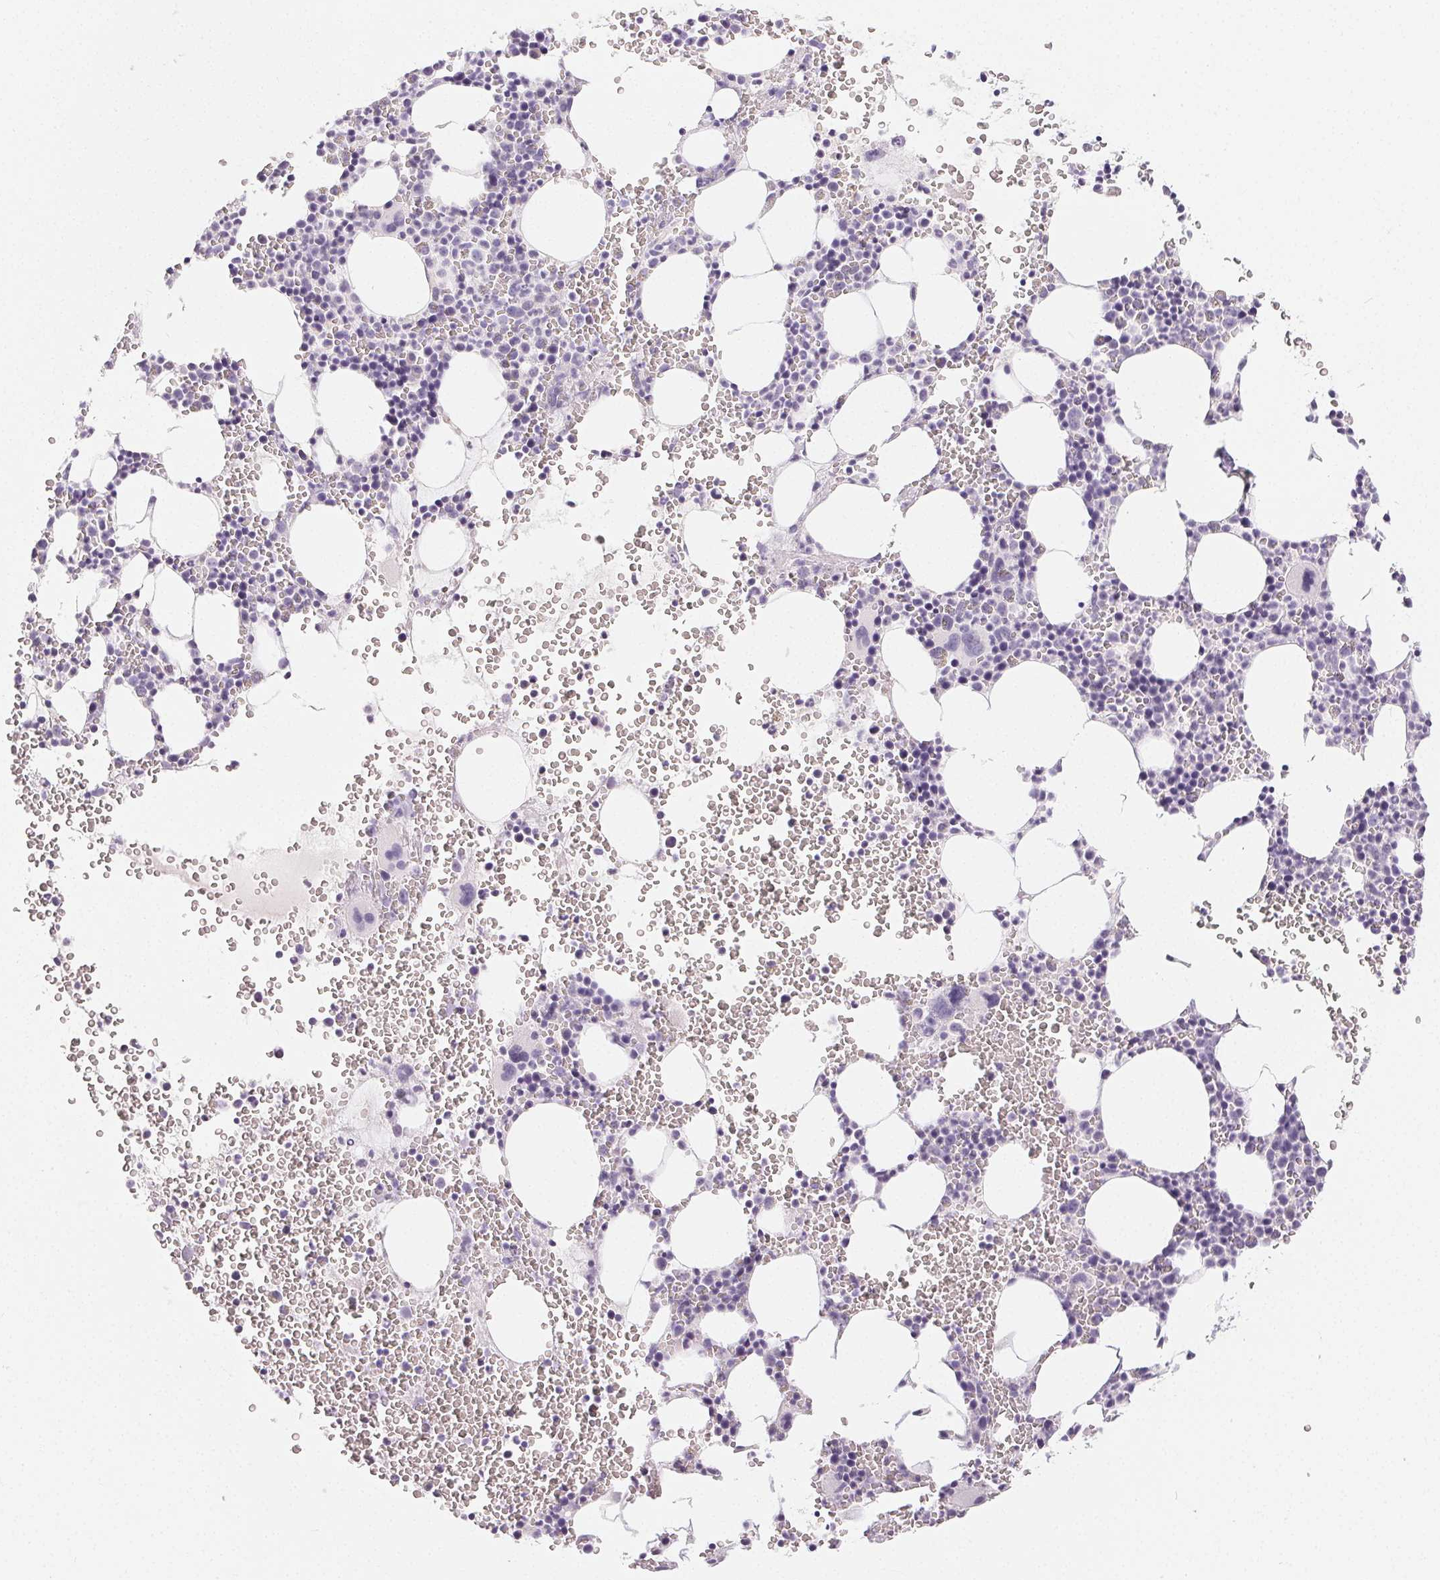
{"staining": {"intensity": "negative", "quantity": "none", "location": "none"}, "tissue": "bone marrow", "cell_type": "Hematopoietic cells", "image_type": "normal", "snomed": [{"axis": "morphology", "description": "Normal tissue, NOS"}, {"axis": "topography", "description": "Bone marrow"}], "caption": "This is an IHC photomicrograph of benign human bone marrow. There is no expression in hematopoietic cells.", "gene": "MIOX", "patient": {"sex": "male", "age": 82}}